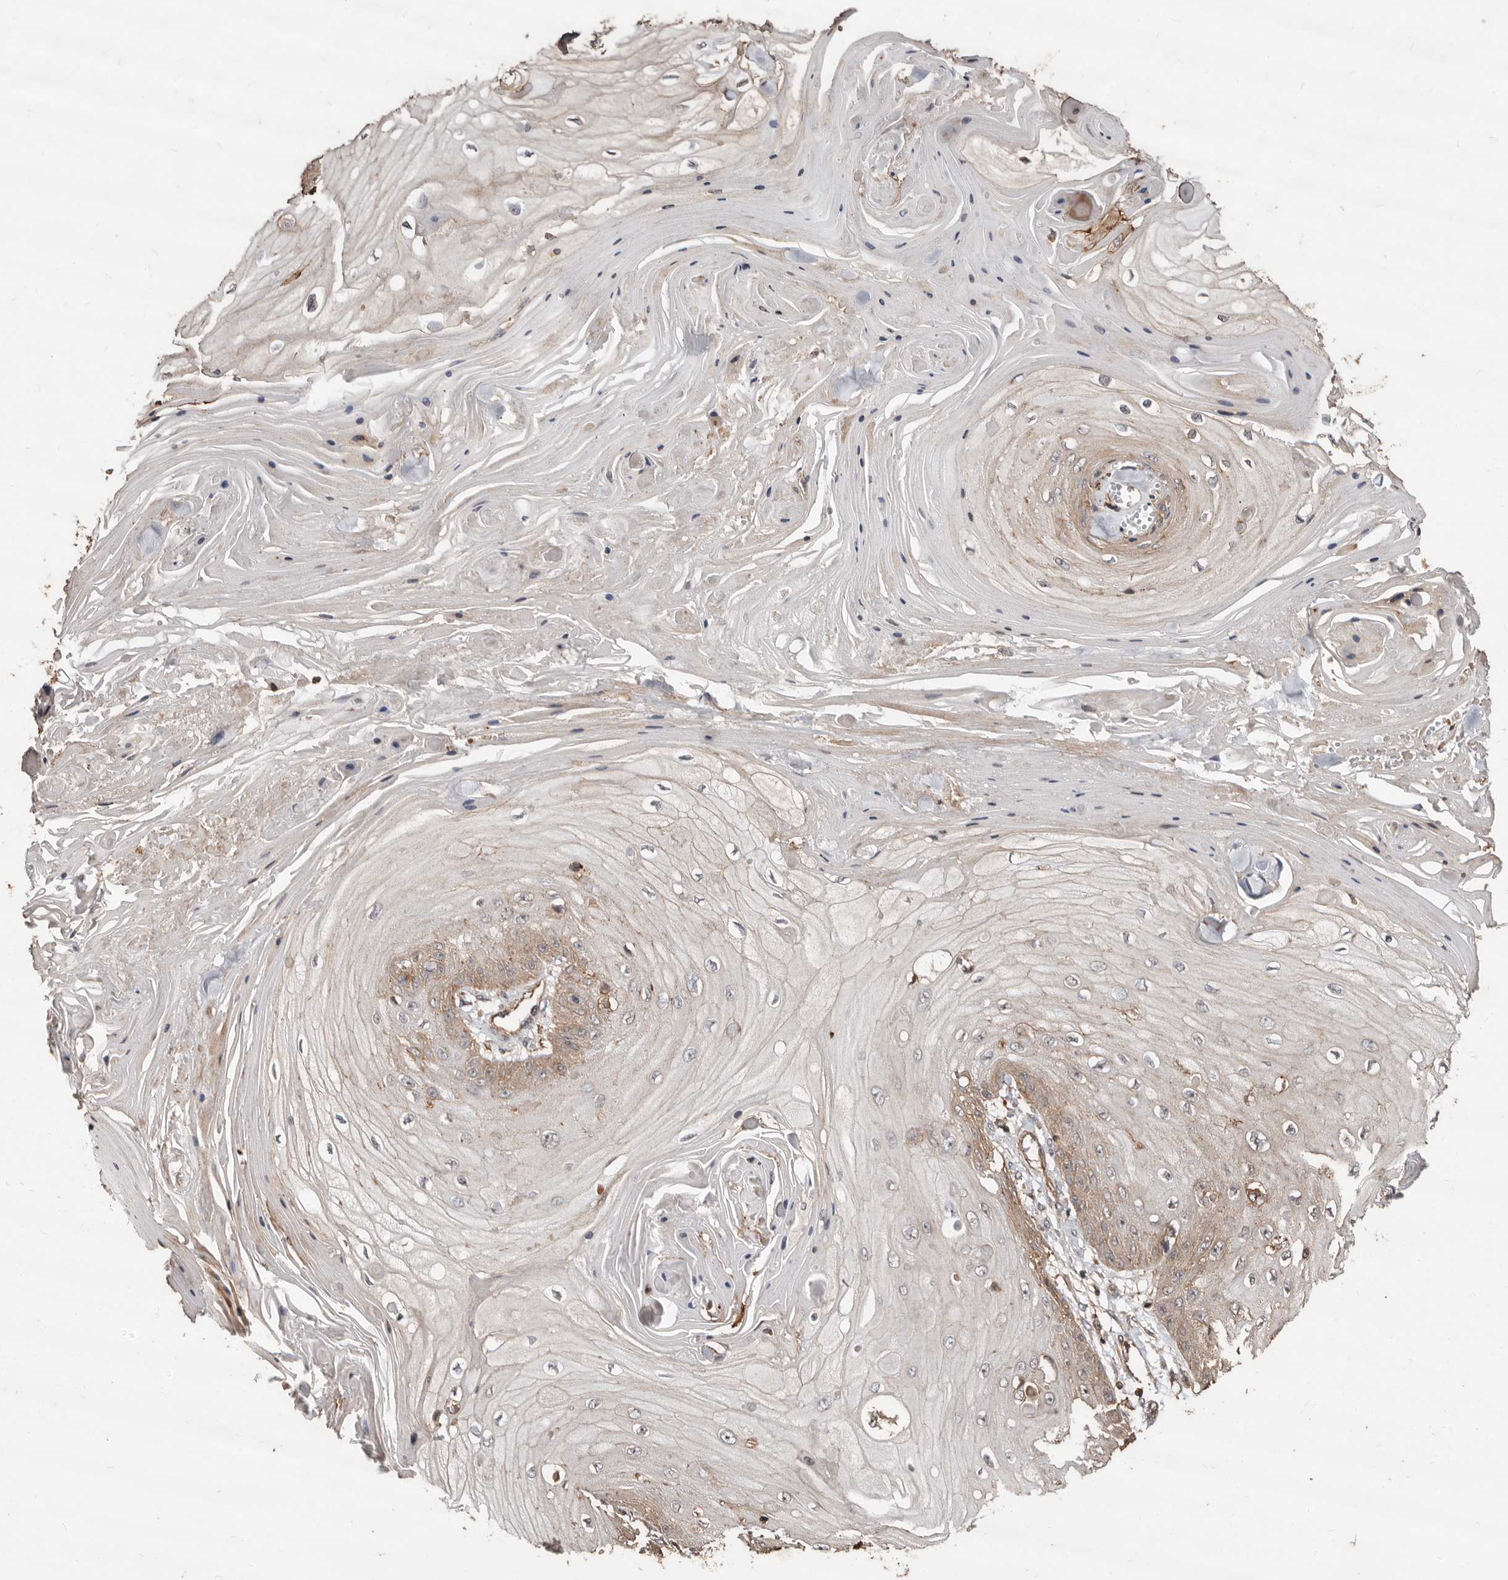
{"staining": {"intensity": "weak", "quantity": "25%-75%", "location": "cytoplasmic/membranous"}, "tissue": "skin cancer", "cell_type": "Tumor cells", "image_type": "cancer", "snomed": [{"axis": "morphology", "description": "Squamous cell carcinoma, NOS"}, {"axis": "topography", "description": "Skin"}], "caption": "This micrograph reveals immunohistochemistry (IHC) staining of human skin cancer, with low weak cytoplasmic/membranous expression in approximately 25%-75% of tumor cells.", "gene": "GSK3A", "patient": {"sex": "male", "age": 74}}